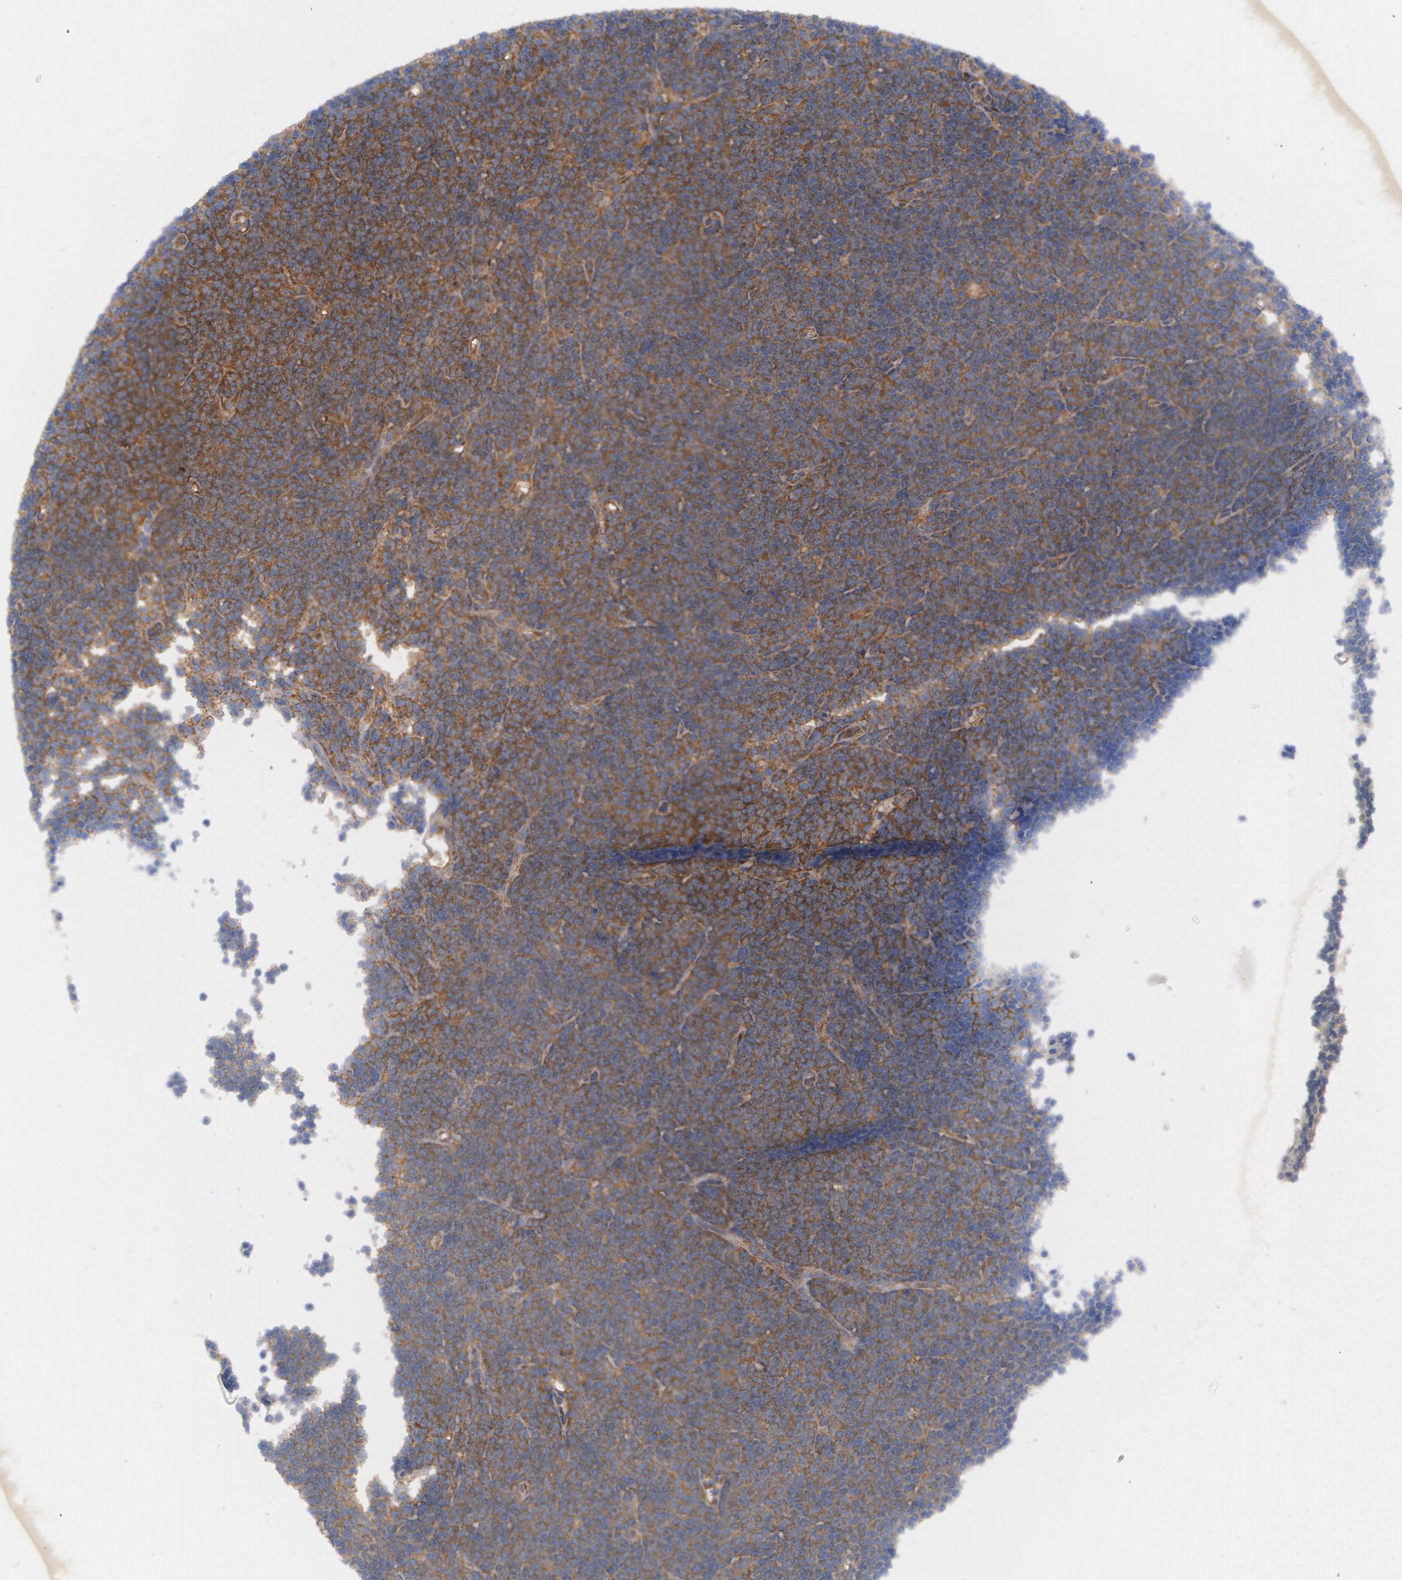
{"staining": {"intensity": "weak", "quantity": "25%-75%", "location": "cytoplasmic/membranous"}, "tissue": "lymphoma", "cell_type": "Tumor cells", "image_type": "cancer", "snomed": [{"axis": "morphology", "description": "Malignant lymphoma, non-Hodgkin's type, Low grade"}, {"axis": "topography", "description": "Lymph node"}], "caption": "Brown immunohistochemical staining in human lymphoma exhibits weak cytoplasmic/membranous staining in about 25%-75% of tumor cells.", "gene": "TXNRD1", "patient": {"sex": "male", "age": 57}}